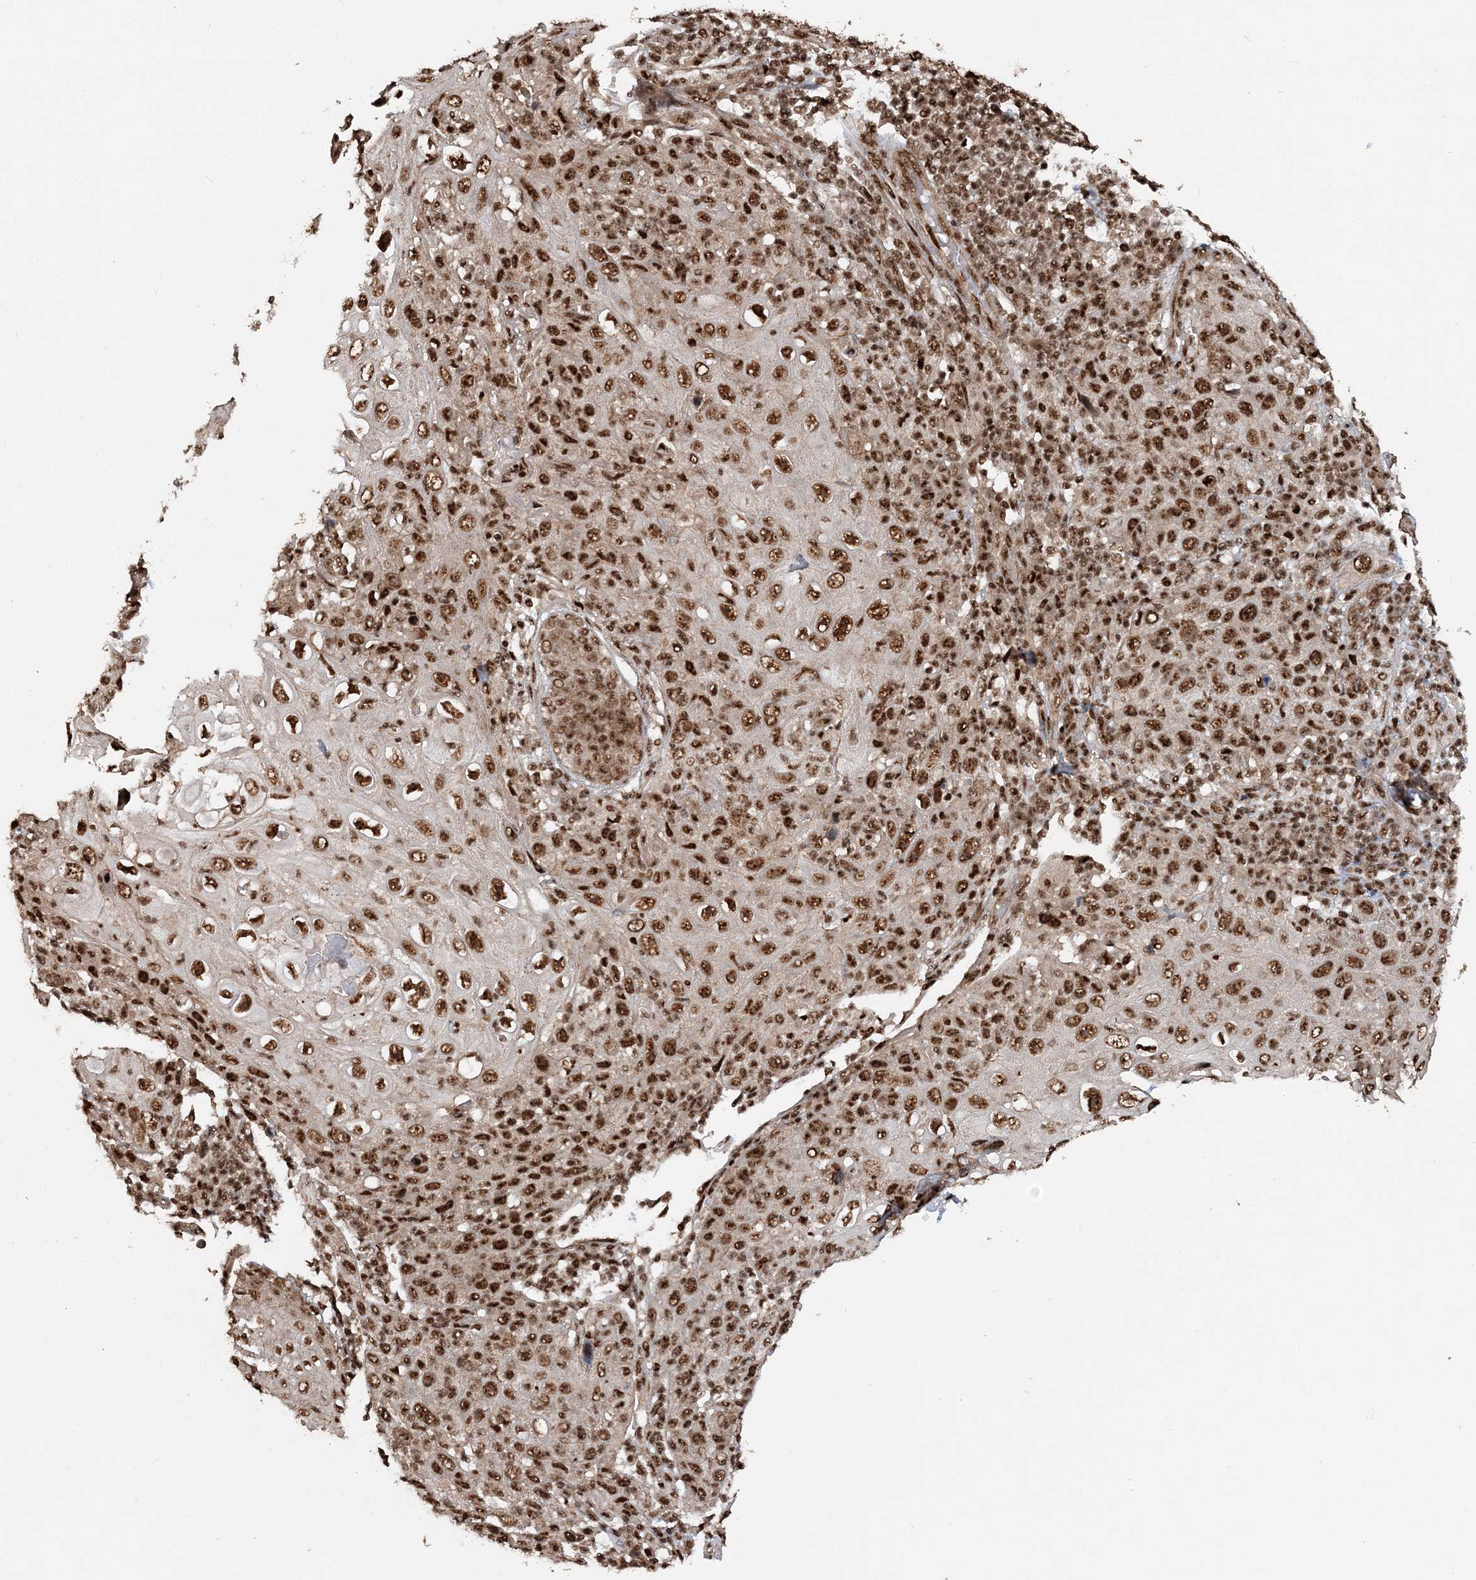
{"staining": {"intensity": "strong", "quantity": ">75%", "location": "nuclear"}, "tissue": "skin cancer", "cell_type": "Tumor cells", "image_type": "cancer", "snomed": [{"axis": "morphology", "description": "Squamous cell carcinoma, NOS"}, {"axis": "topography", "description": "Skin"}], "caption": "Strong nuclear protein expression is seen in approximately >75% of tumor cells in squamous cell carcinoma (skin).", "gene": "EXOSC8", "patient": {"sex": "female", "age": 88}}